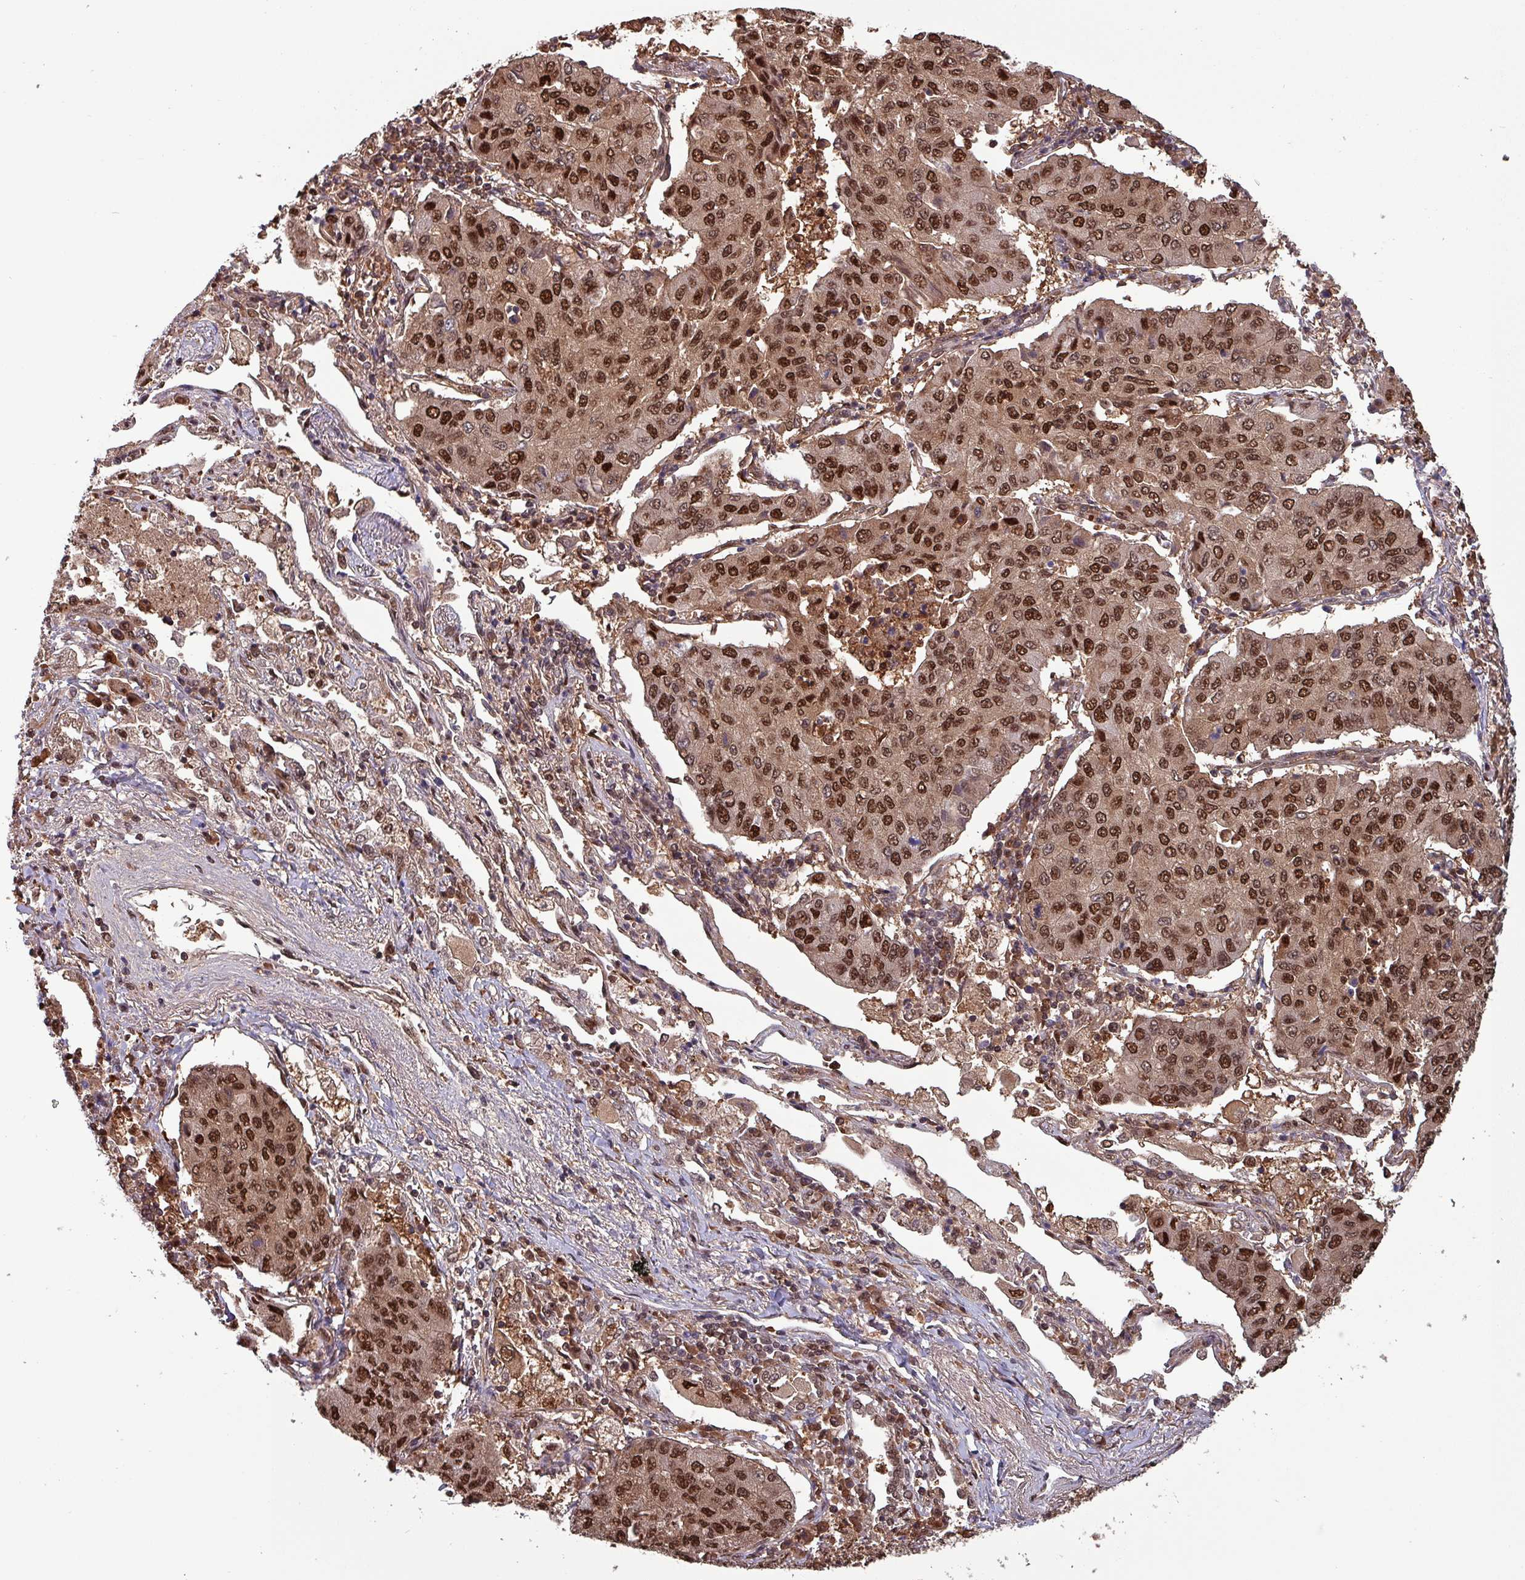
{"staining": {"intensity": "strong", "quantity": ">75%", "location": "nuclear"}, "tissue": "lung cancer", "cell_type": "Tumor cells", "image_type": "cancer", "snomed": [{"axis": "morphology", "description": "Squamous cell carcinoma, NOS"}, {"axis": "topography", "description": "Lung"}], "caption": "Immunohistochemistry of lung cancer (squamous cell carcinoma) reveals high levels of strong nuclear expression in about >75% of tumor cells. (Brightfield microscopy of DAB IHC at high magnification).", "gene": "PSMB8", "patient": {"sex": "male", "age": 74}}